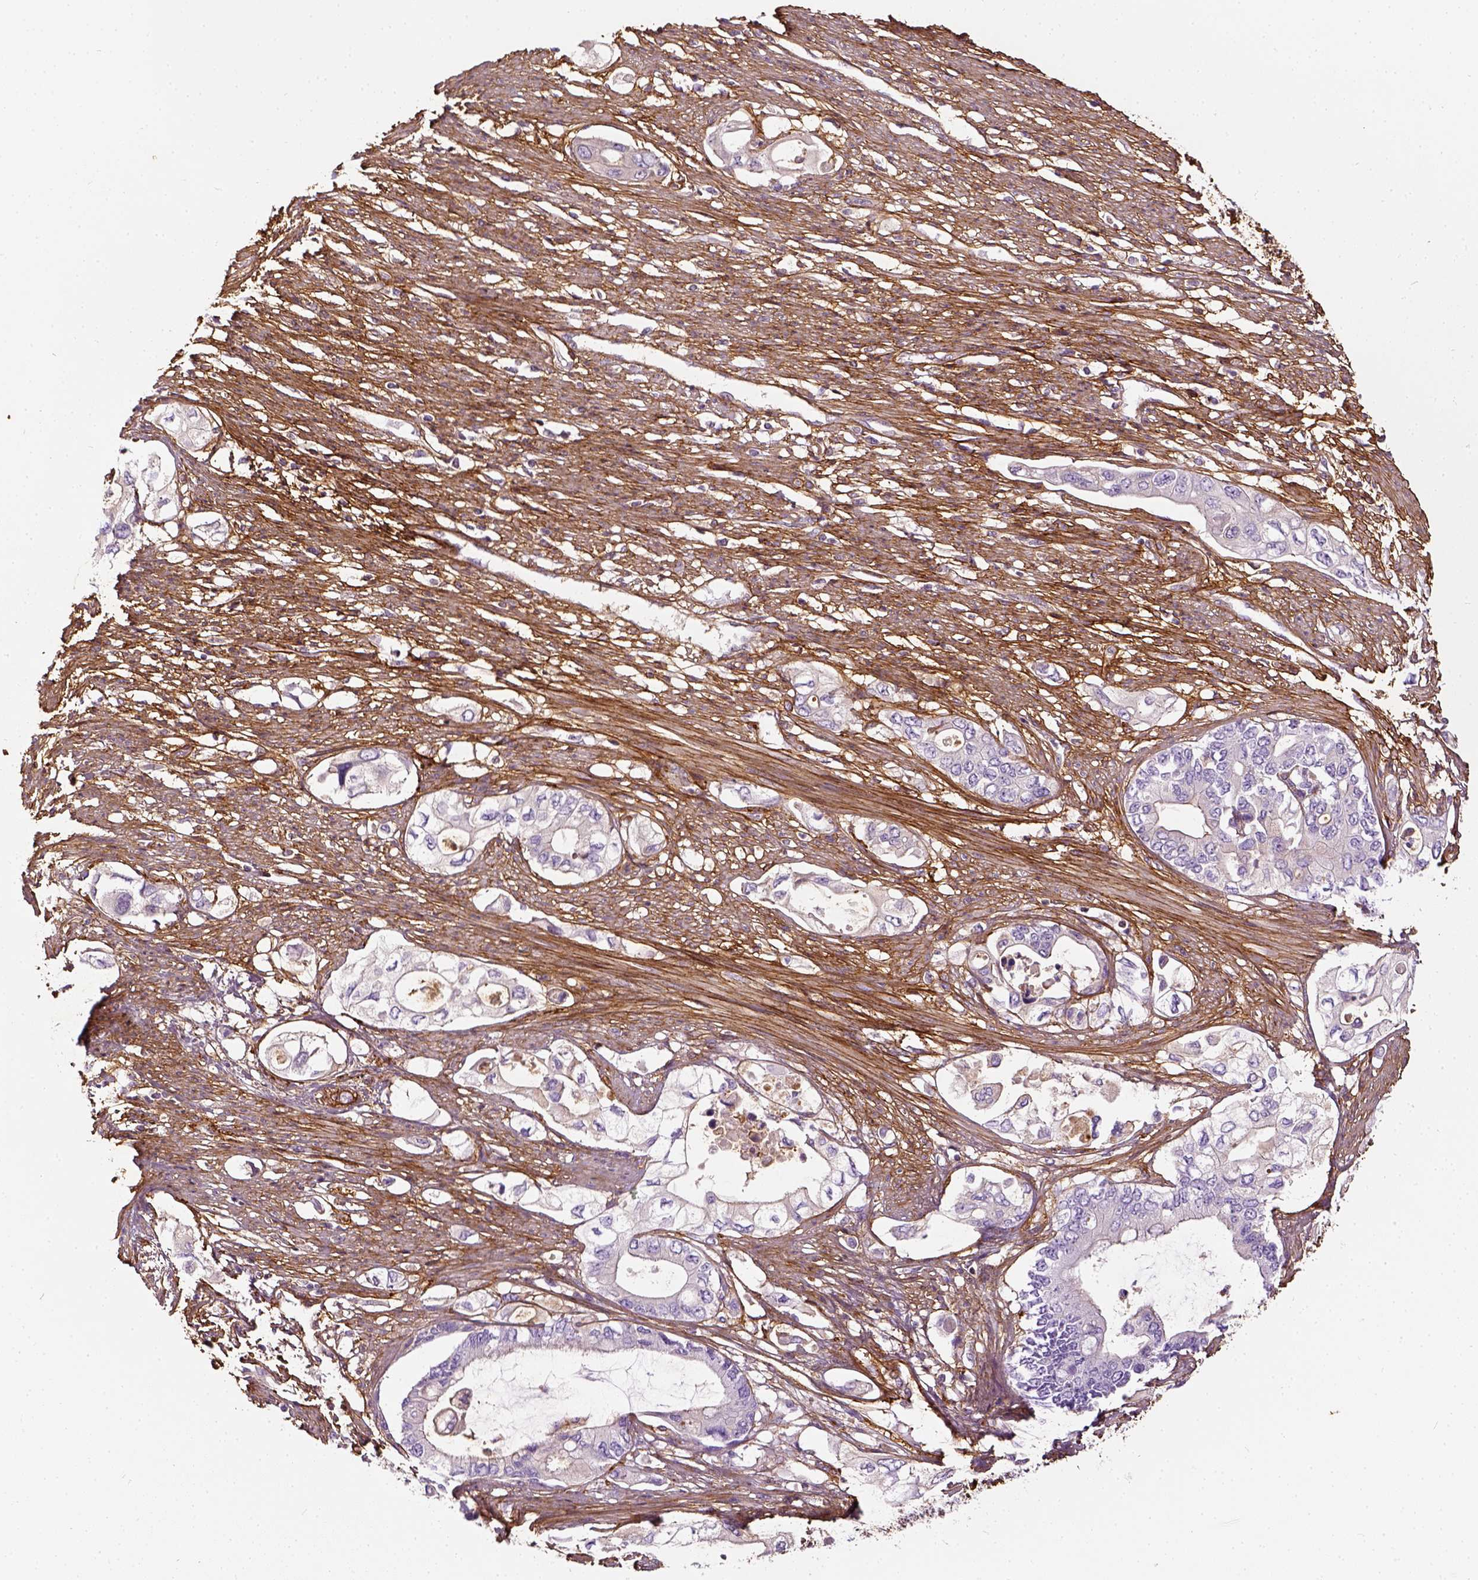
{"staining": {"intensity": "negative", "quantity": "none", "location": "none"}, "tissue": "pancreatic cancer", "cell_type": "Tumor cells", "image_type": "cancer", "snomed": [{"axis": "morphology", "description": "Adenocarcinoma, NOS"}, {"axis": "topography", "description": "Pancreas"}], "caption": "Tumor cells show no significant protein expression in adenocarcinoma (pancreatic).", "gene": "COL6A2", "patient": {"sex": "female", "age": 63}}